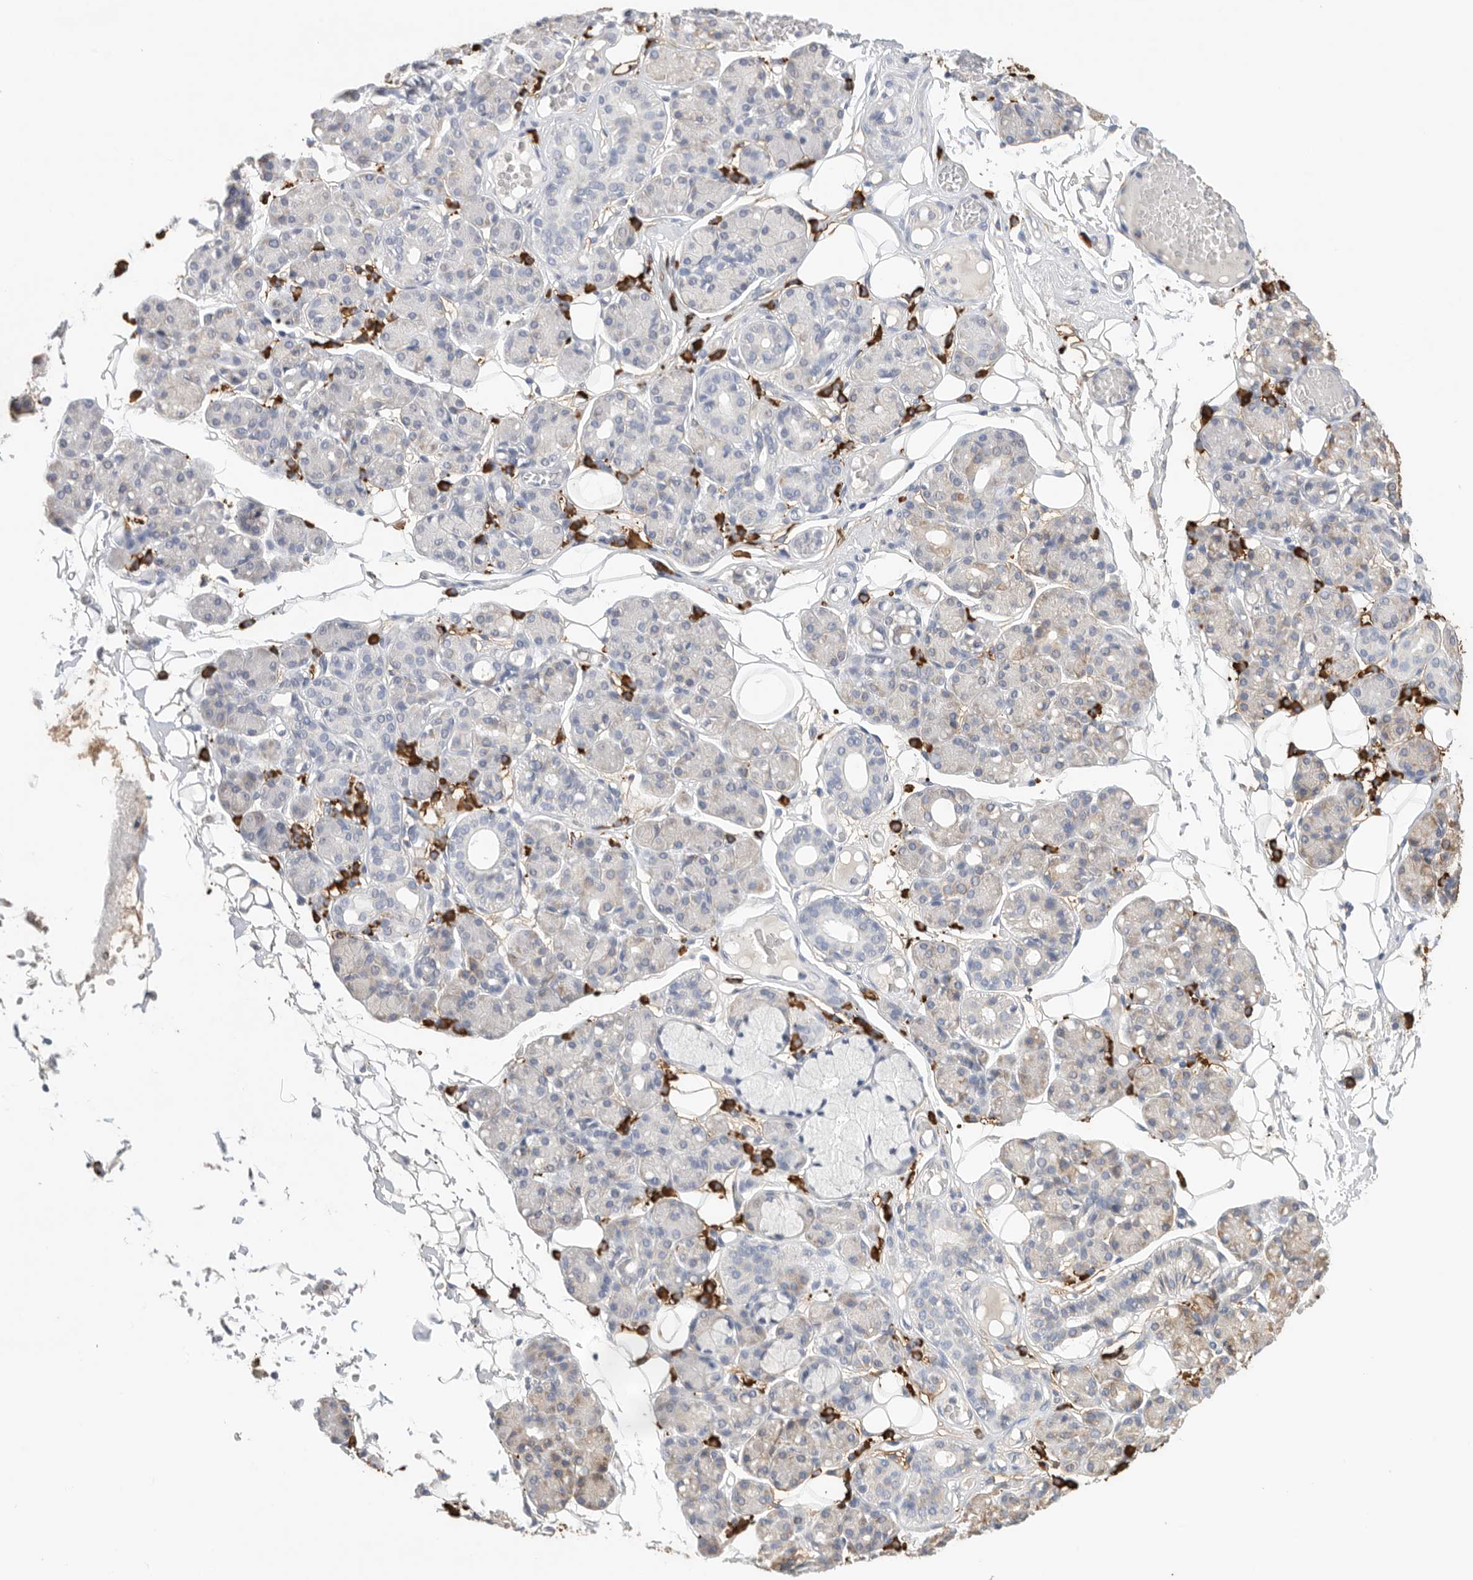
{"staining": {"intensity": "weak", "quantity": "<25%", "location": "cytoplasmic/membranous"}, "tissue": "salivary gland", "cell_type": "Glandular cells", "image_type": "normal", "snomed": [{"axis": "morphology", "description": "Normal tissue, NOS"}, {"axis": "topography", "description": "Salivary gland"}], "caption": "Immunohistochemistry histopathology image of benign human salivary gland stained for a protein (brown), which displays no staining in glandular cells.", "gene": "BLOC1S5", "patient": {"sex": "male", "age": 63}}